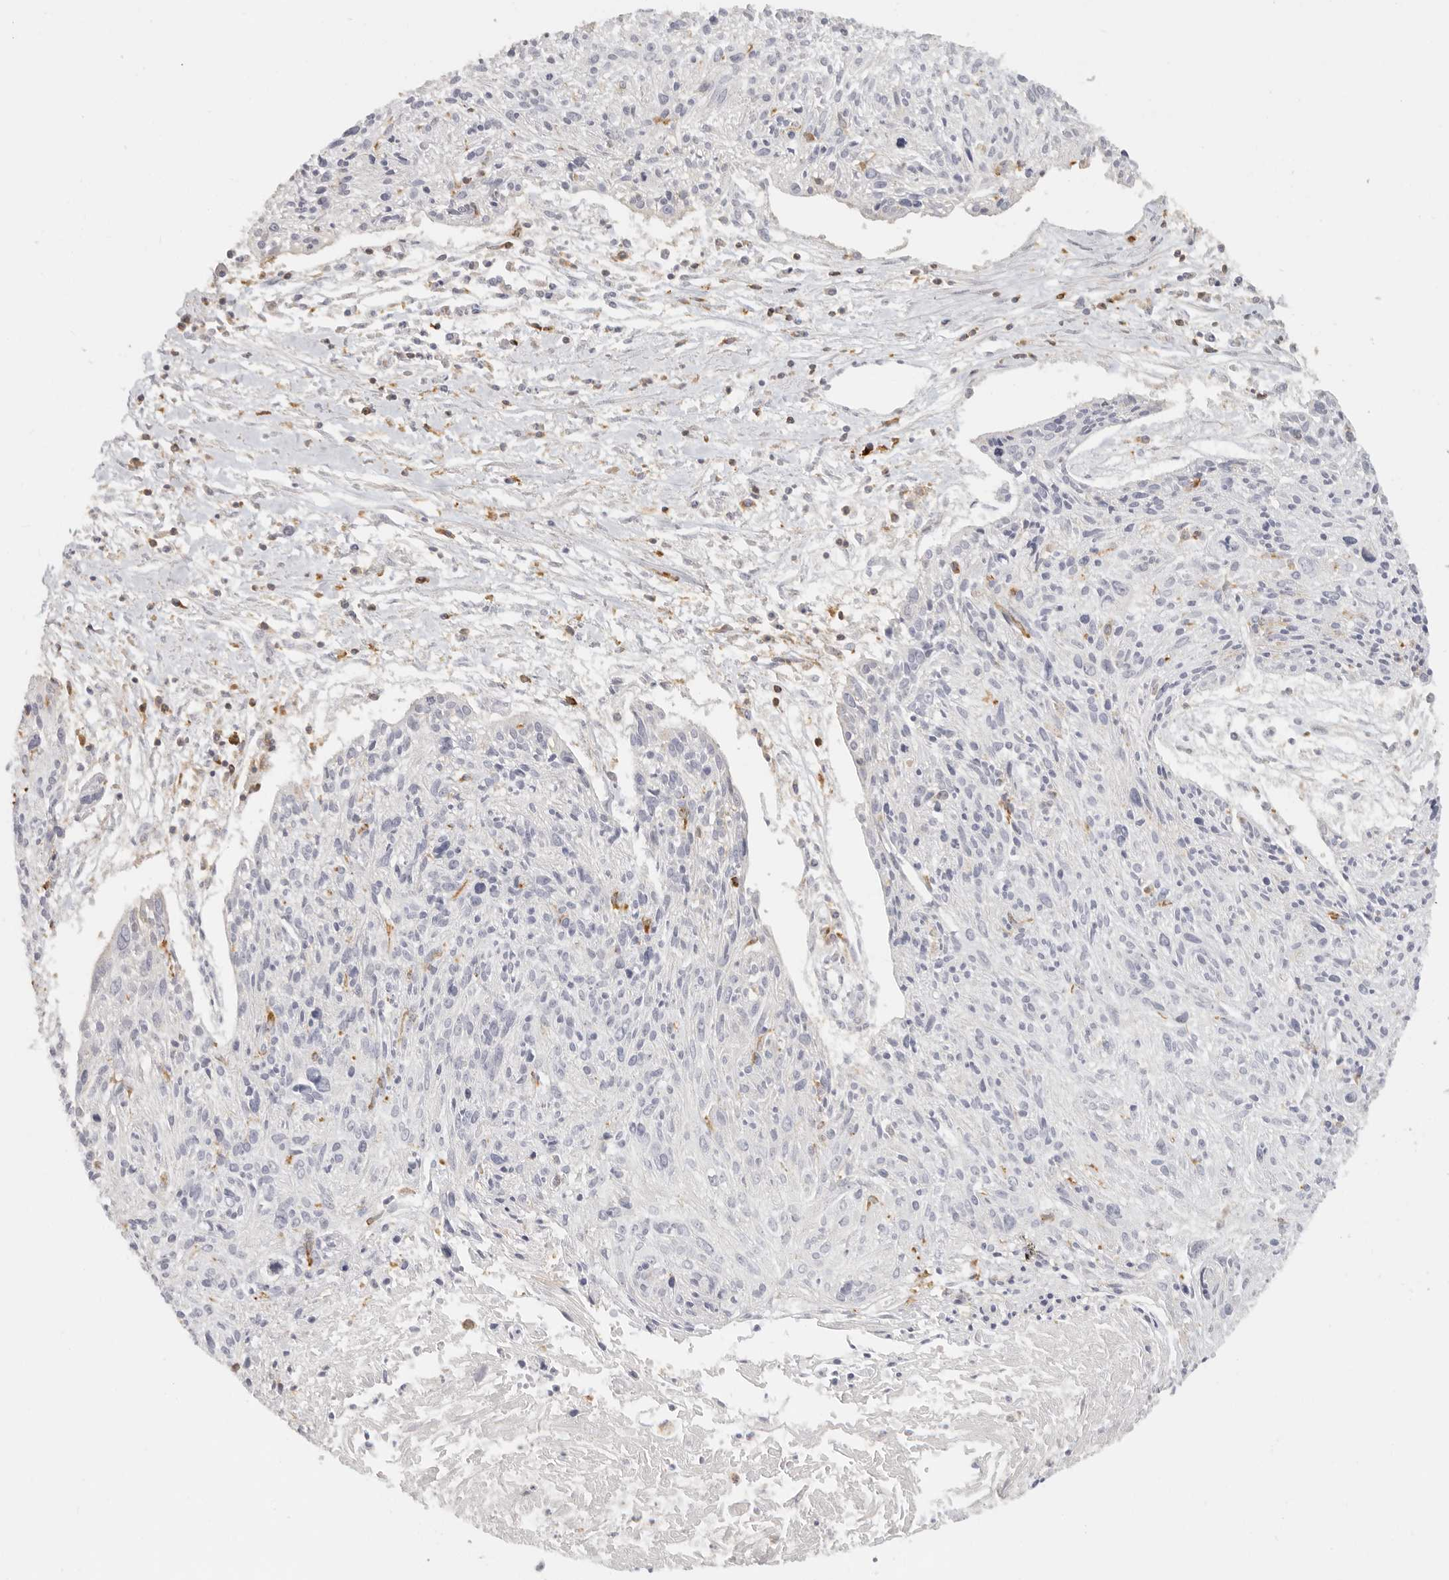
{"staining": {"intensity": "negative", "quantity": "none", "location": "none"}, "tissue": "cervical cancer", "cell_type": "Tumor cells", "image_type": "cancer", "snomed": [{"axis": "morphology", "description": "Squamous cell carcinoma, NOS"}, {"axis": "topography", "description": "Cervix"}], "caption": "Tumor cells are negative for brown protein staining in cervical cancer (squamous cell carcinoma).", "gene": "NIBAN1", "patient": {"sex": "female", "age": 51}}